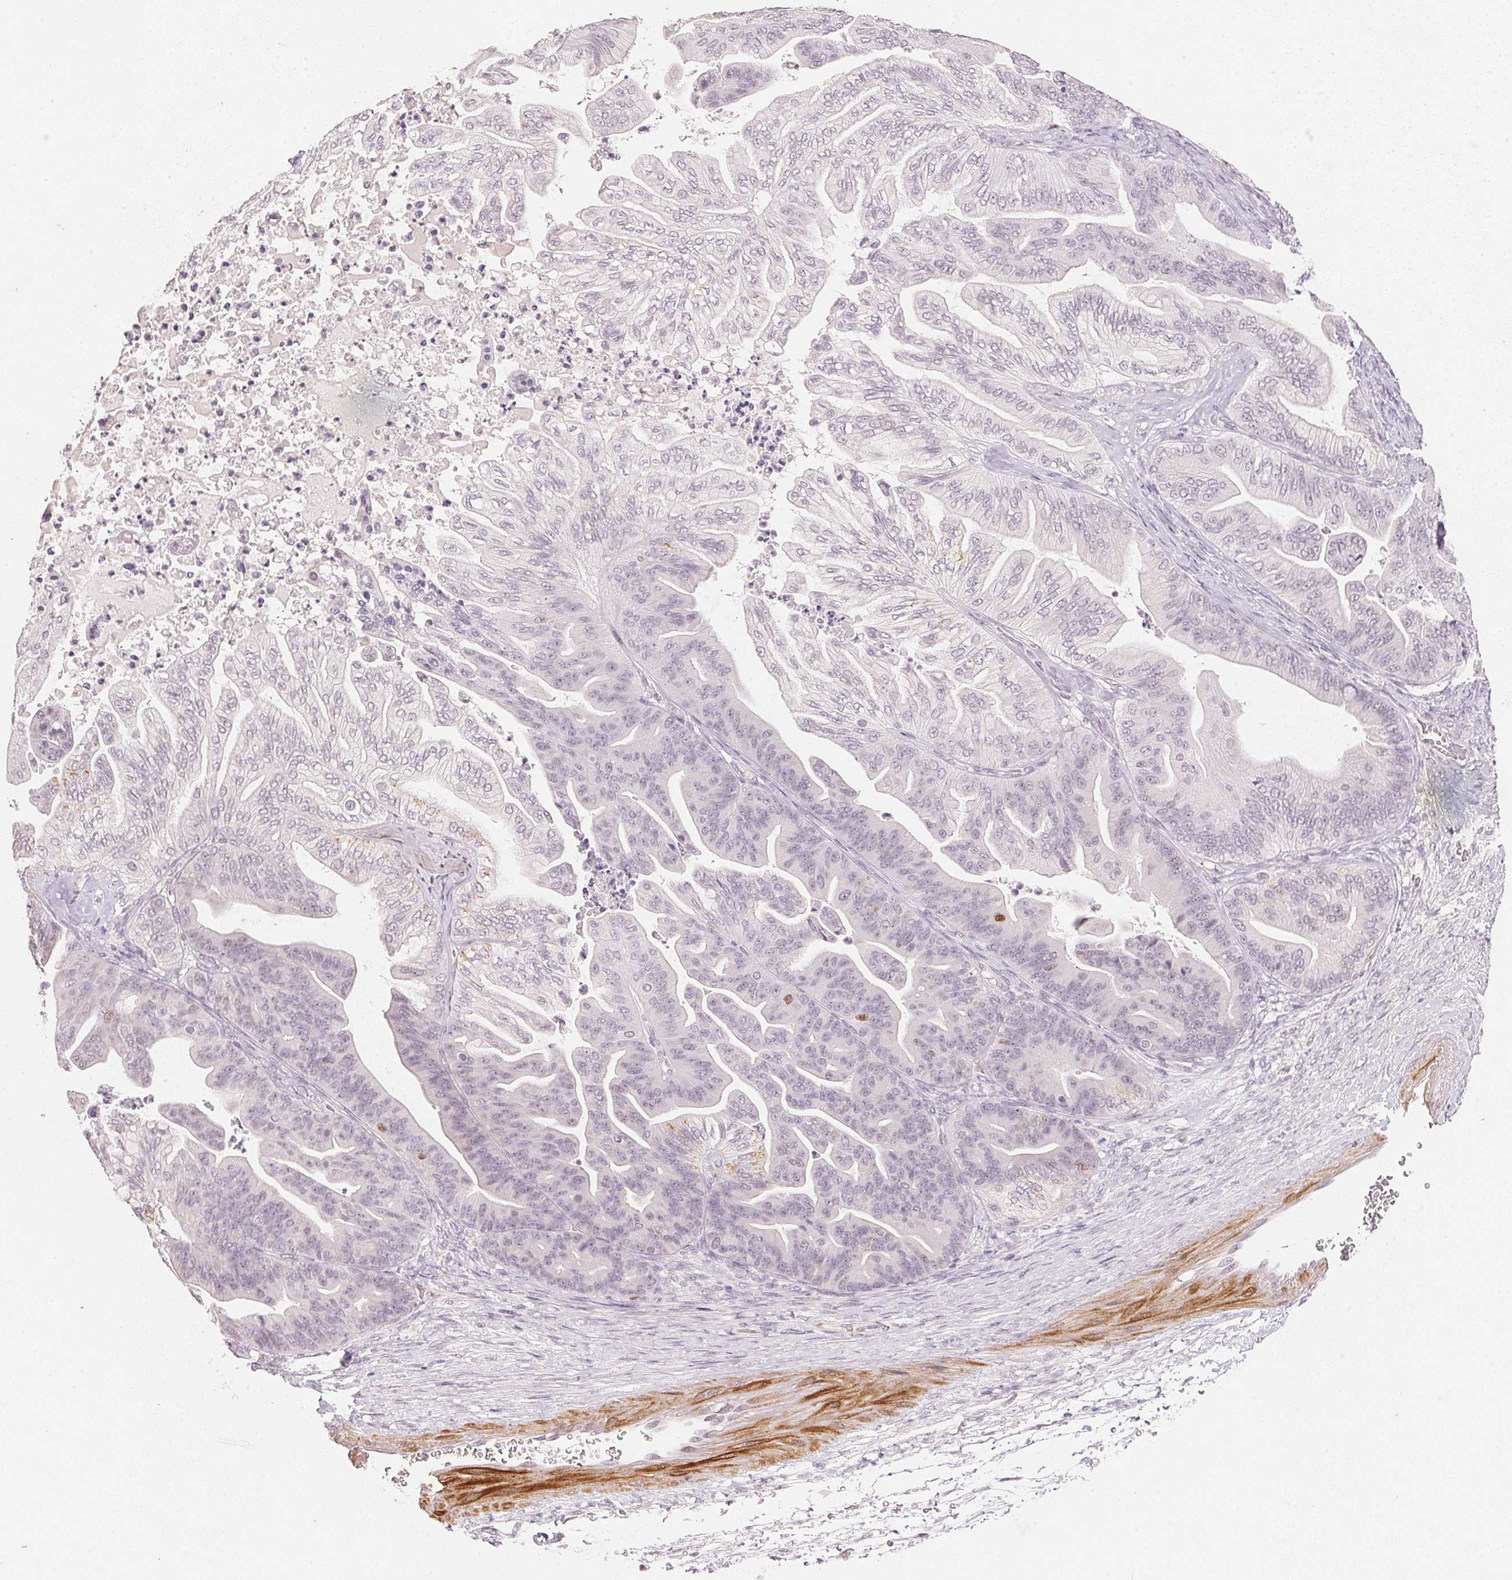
{"staining": {"intensity": "negative", "quantity": "none", "location": "none"}, "tissue": "ovarian cancer", "cell_type": "Tumor cells", "image_type": "cancer", "snomed": [{"axis": "morphology", "description": "Cystadenocarcinoma, mucinous, NOS"}, {"axis": "topography", "description": "Ovary"}], "caption": "Micrograph shows no protein expression in tumor cells of mucinous cystadenocarcinoma (ovarian) tissue. Brightfield microscopy of IHC stained with DAB (brown) and hematoxylin (blue), captured at high magnification.", "gene": "SMTN", "patient": {"sex": "female", "age": 67}}